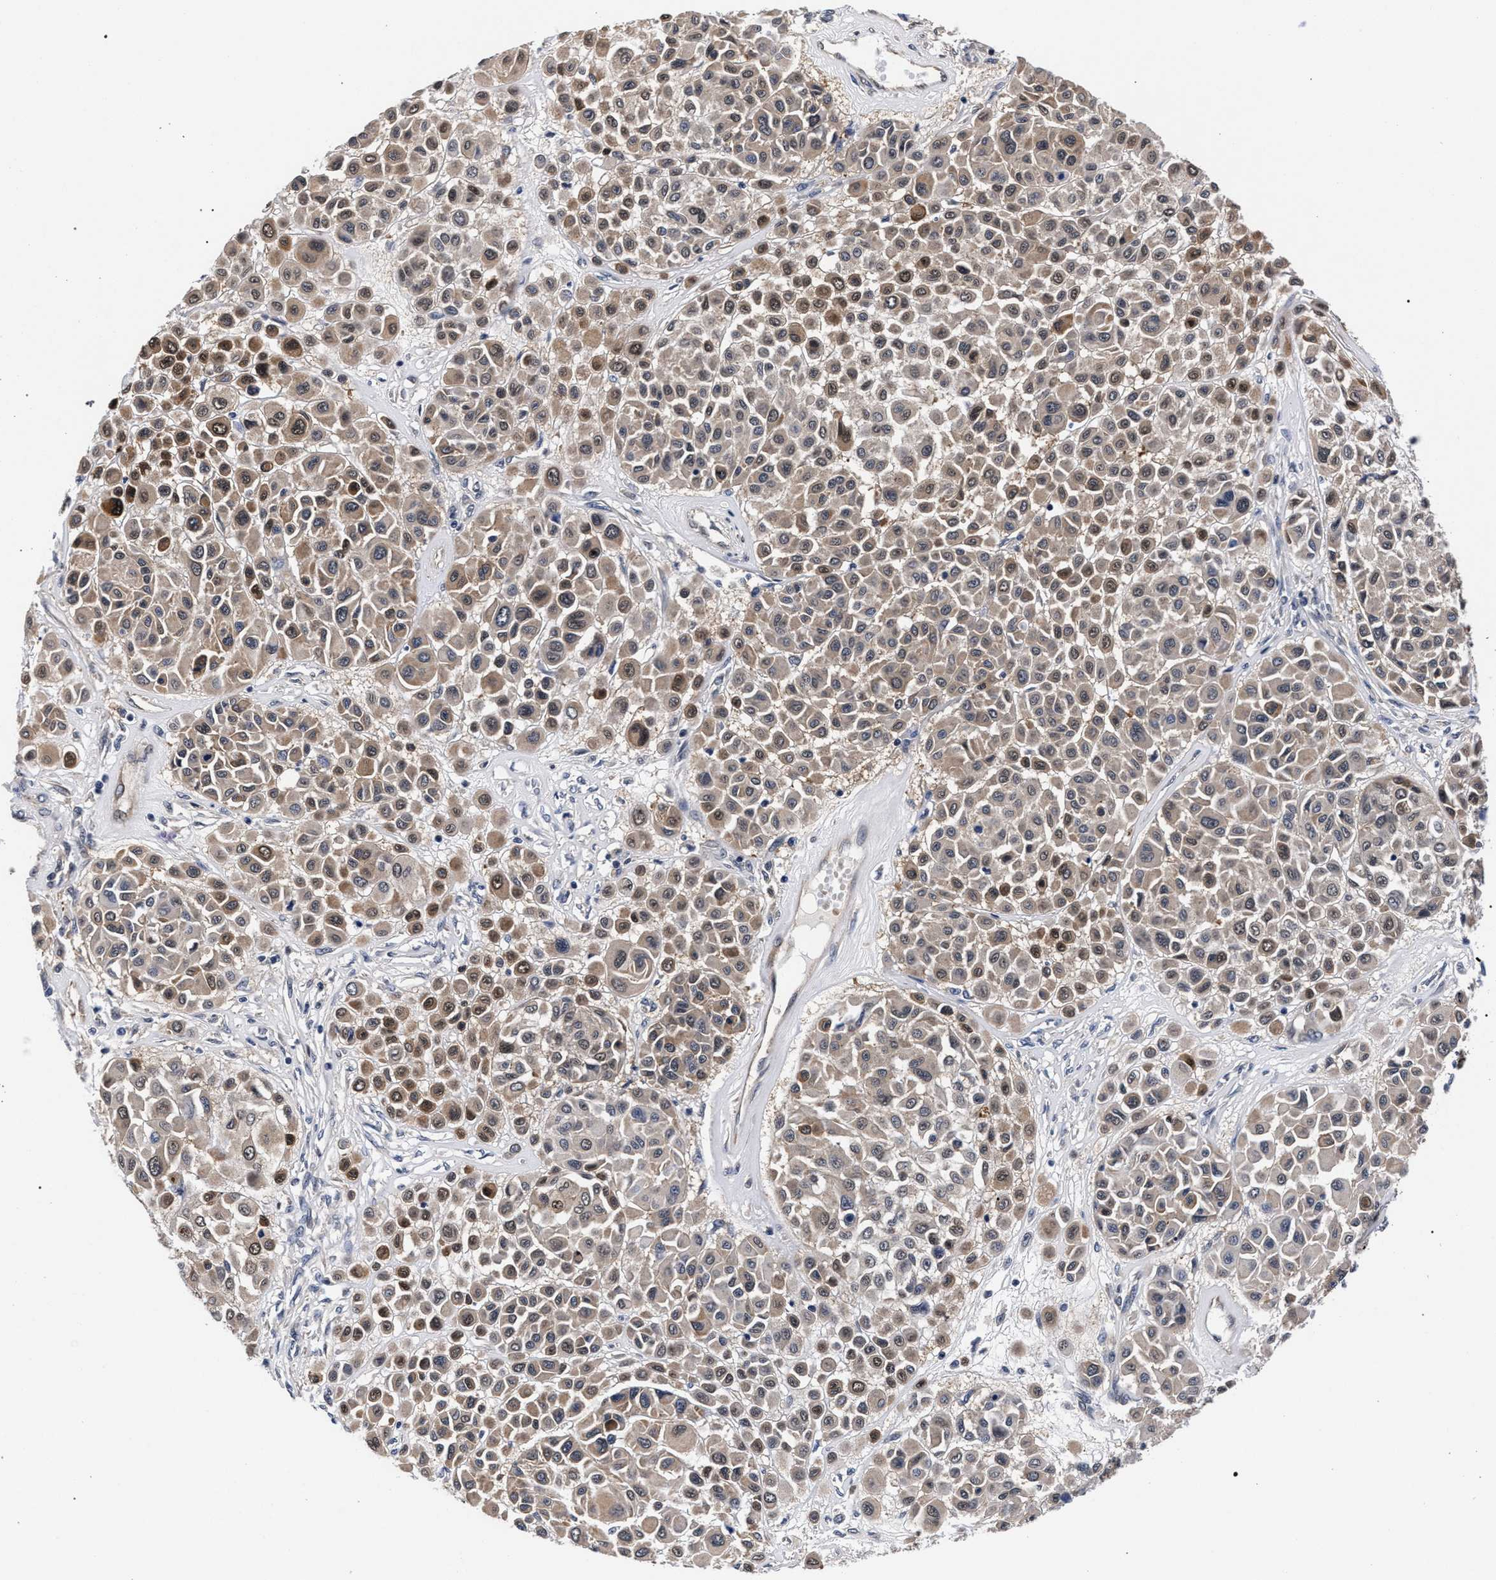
{"staining": {"intensity": "moderate", "quantity": ">75%", "location": "cytoplasmic/membranous,nuclear"}, "tissue": "melanoma", "cell_type": "Tumor cells", "image_type": "cancer", "snomed": [{"axis": "morphology", "description": "Malignant melanoma, Metastatic site"}, {"axis": "topography", "description": "Soft tissue"}], "caption": "About >75% of tumor cells in melanoma demonstrate moderate cytoplasmic/membranous and nuclear protein positivity as visualized by brown immunohistochemical staining.", "gene": "RBM33", "patient": {"sex": "male", "age": 41}}